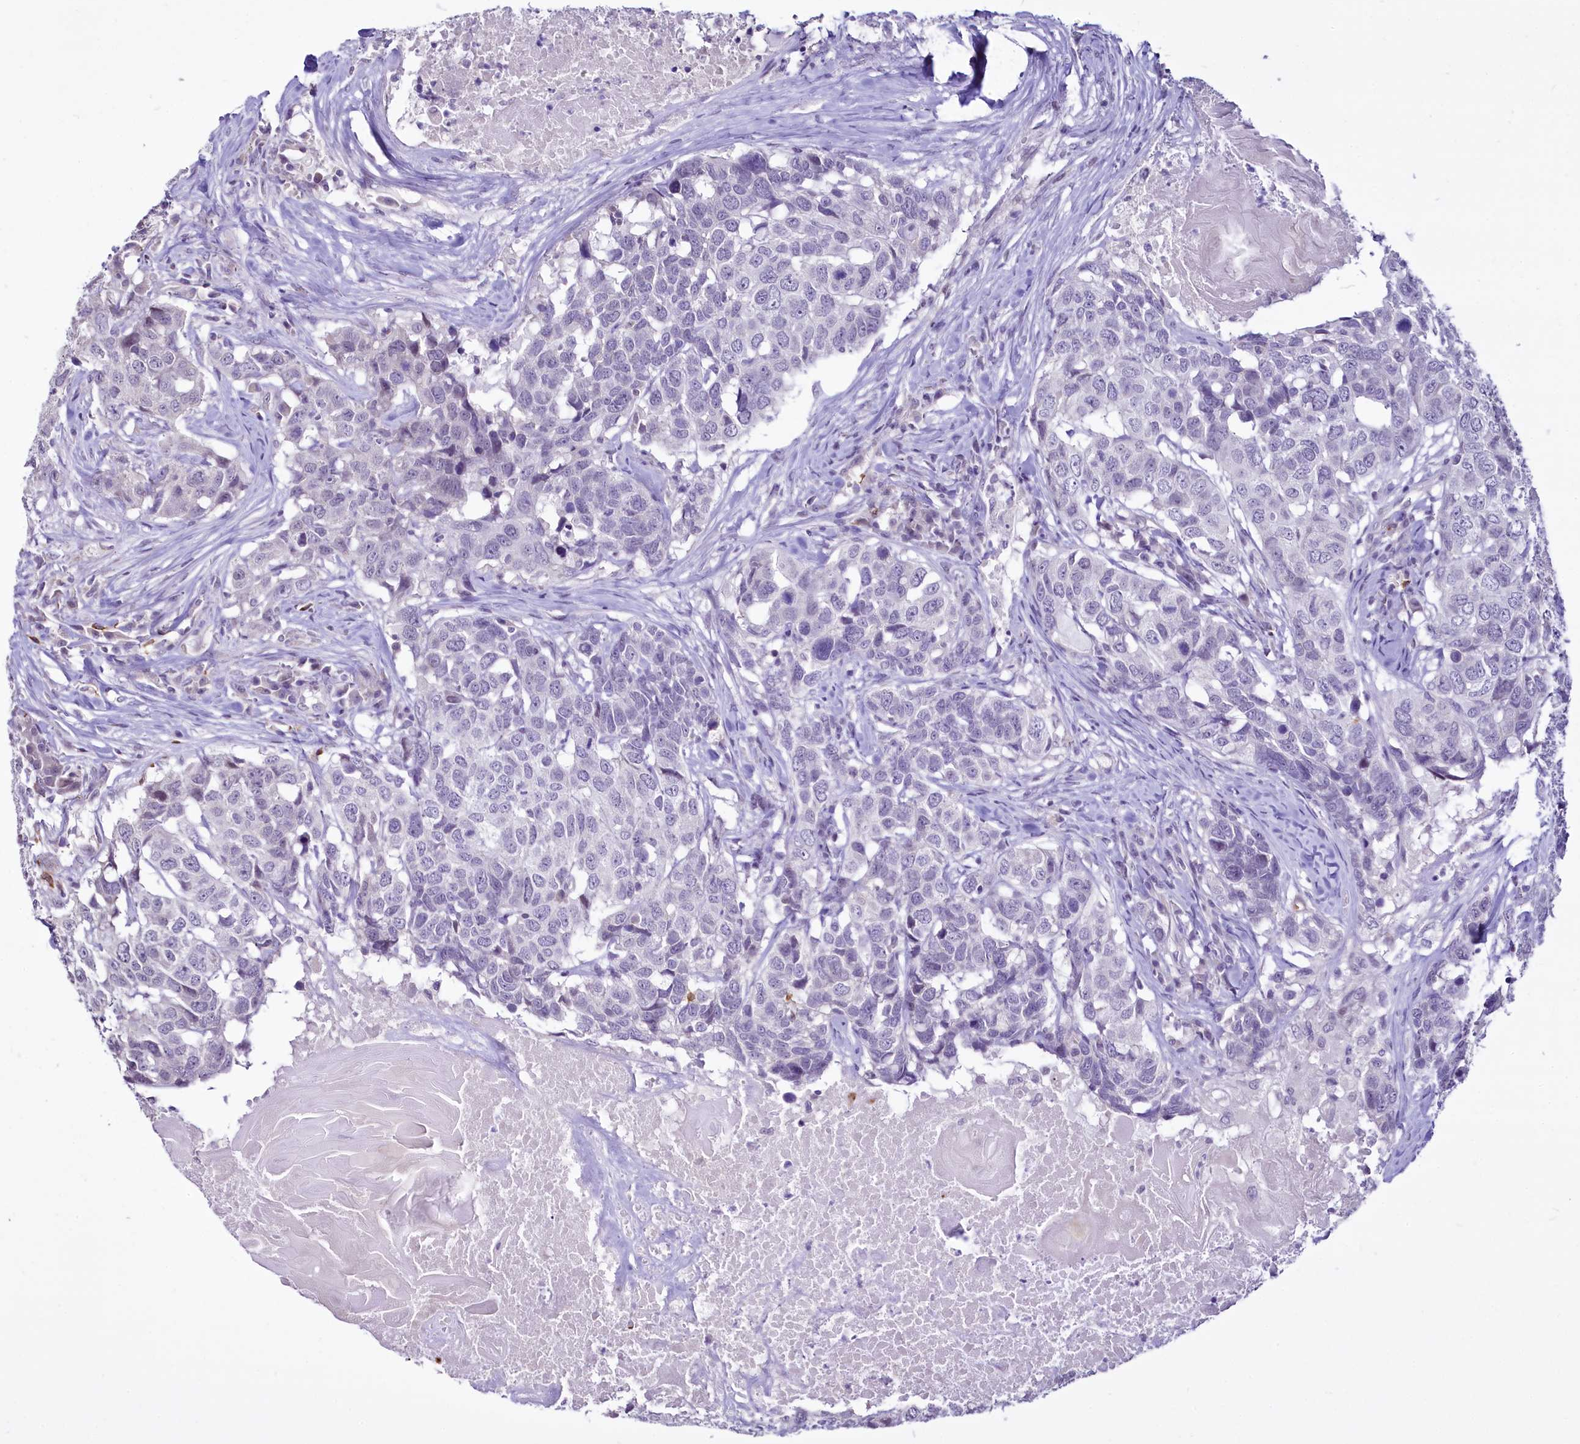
{"staining": {"intensity": "negative", "quantity": "none", "location": "none"}, "tissue": "head and neck cancer", "cell_type": "Tumor cells", "image_type": "cancer", "snomed": [{"axis": "morphology", "description": "Squamous cell carcinoma, NOS"}, {"axis": "topography", "description": "Head-Neck"}], "caption": "Tumor cells are negative for brown protein staining in head and neck cancer (squamous cell carcinoma).", "gene": "BANK1", "patient": {"sex": "male", "age": 66}}